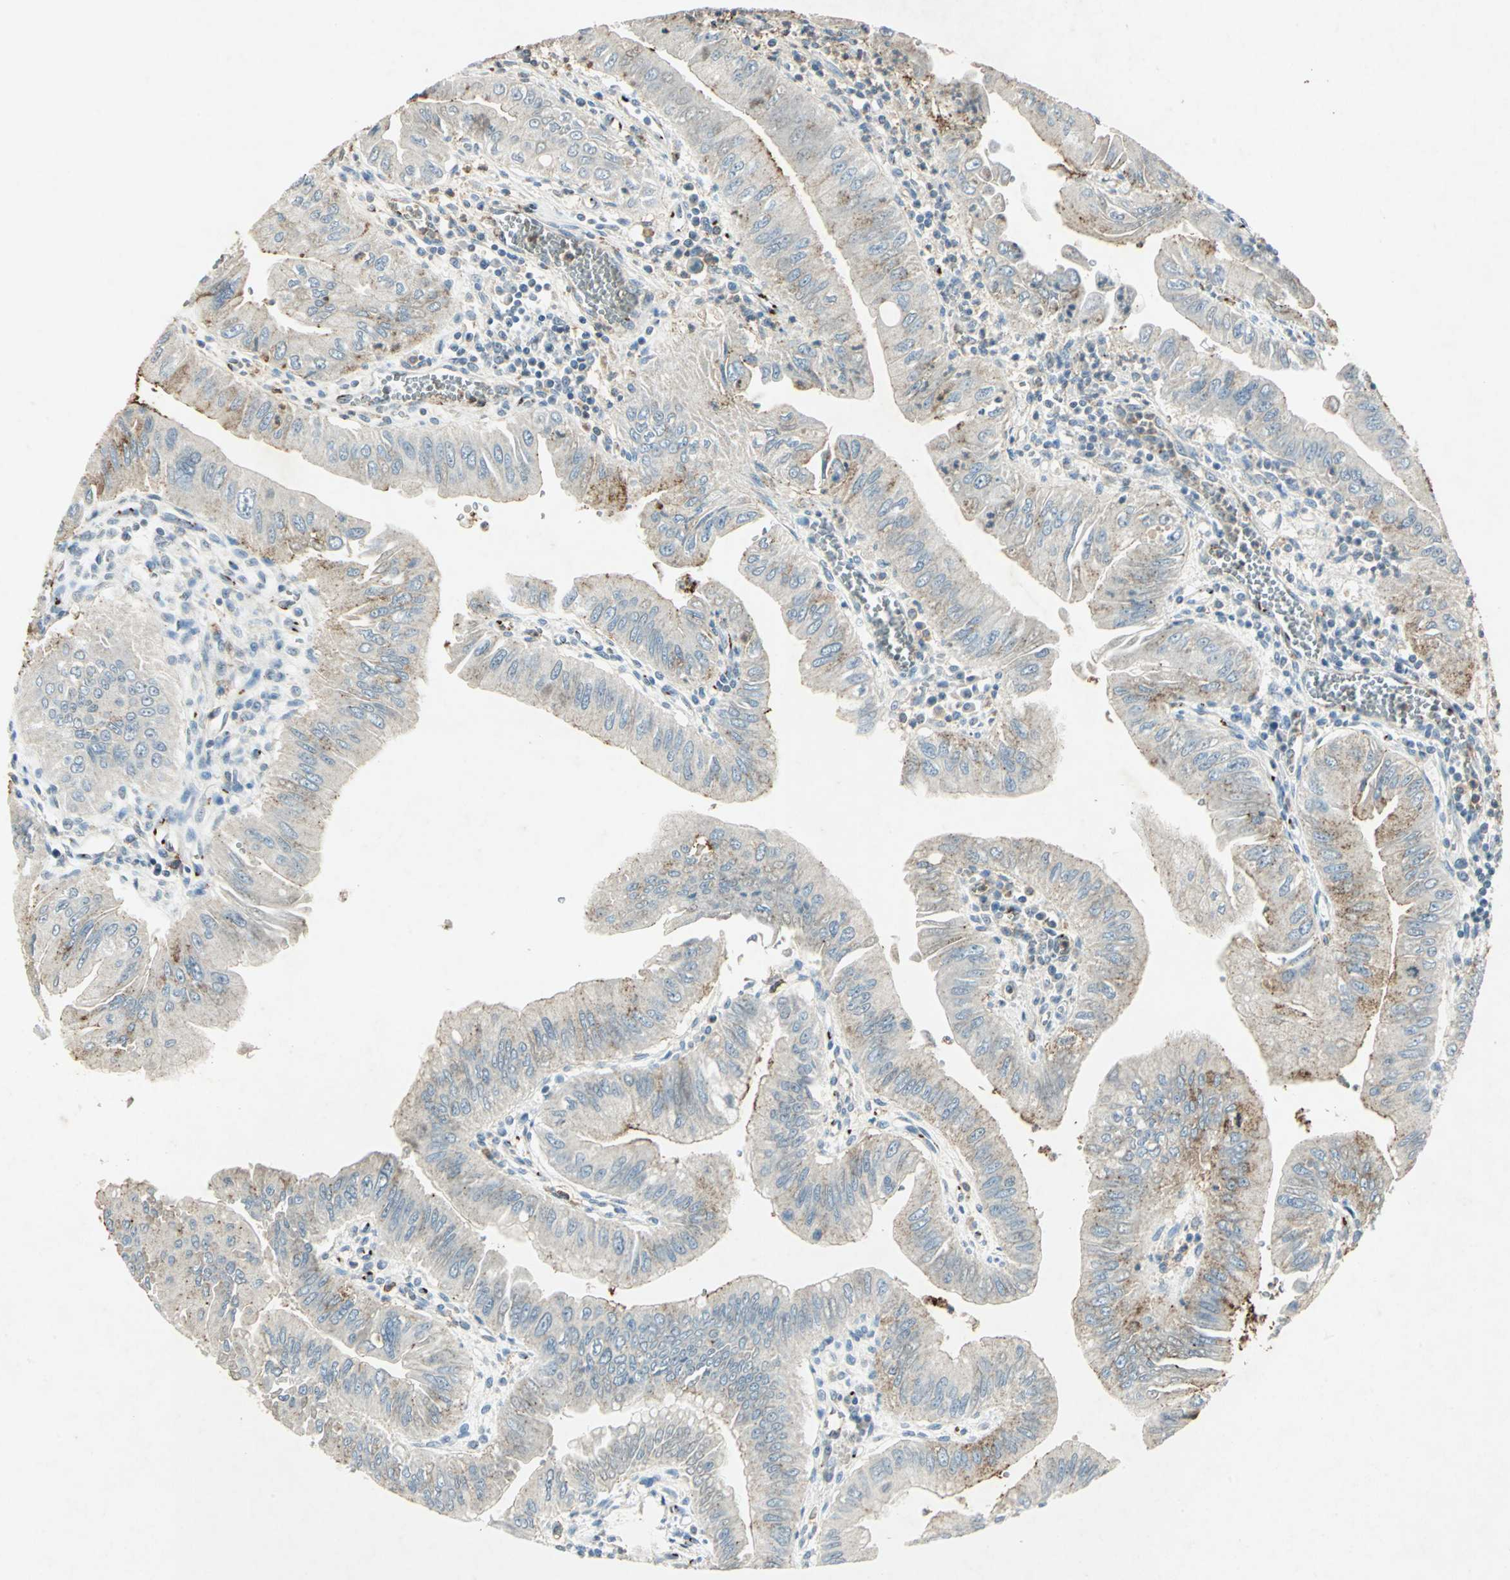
{"staining": {"intensity": "strong", "quantity": "<25%", "location": "cytoplasmic/membranous"}, "tissue": "pancreatic cancer", "cell_type": "Tumor cells", "image_type": "cancer", "snomed": [{"axis": "morphology", "description": "Normal tissue, NOS"}, {"axis": "topography", "description": "Lymph node"}], "caption": "Protein staining of pancreatic cancer tissue shows strong cytoplasmic/membranous staining in about <25% of tumor cells. Using DAB (3,3'-diaminobenzidine) (brown) and hematoxylin (blue) stains, captured at high magnification using brightfield microscopy.", "gene": "CAMK2B", "patient": {"sex": "male", "age": 50}}